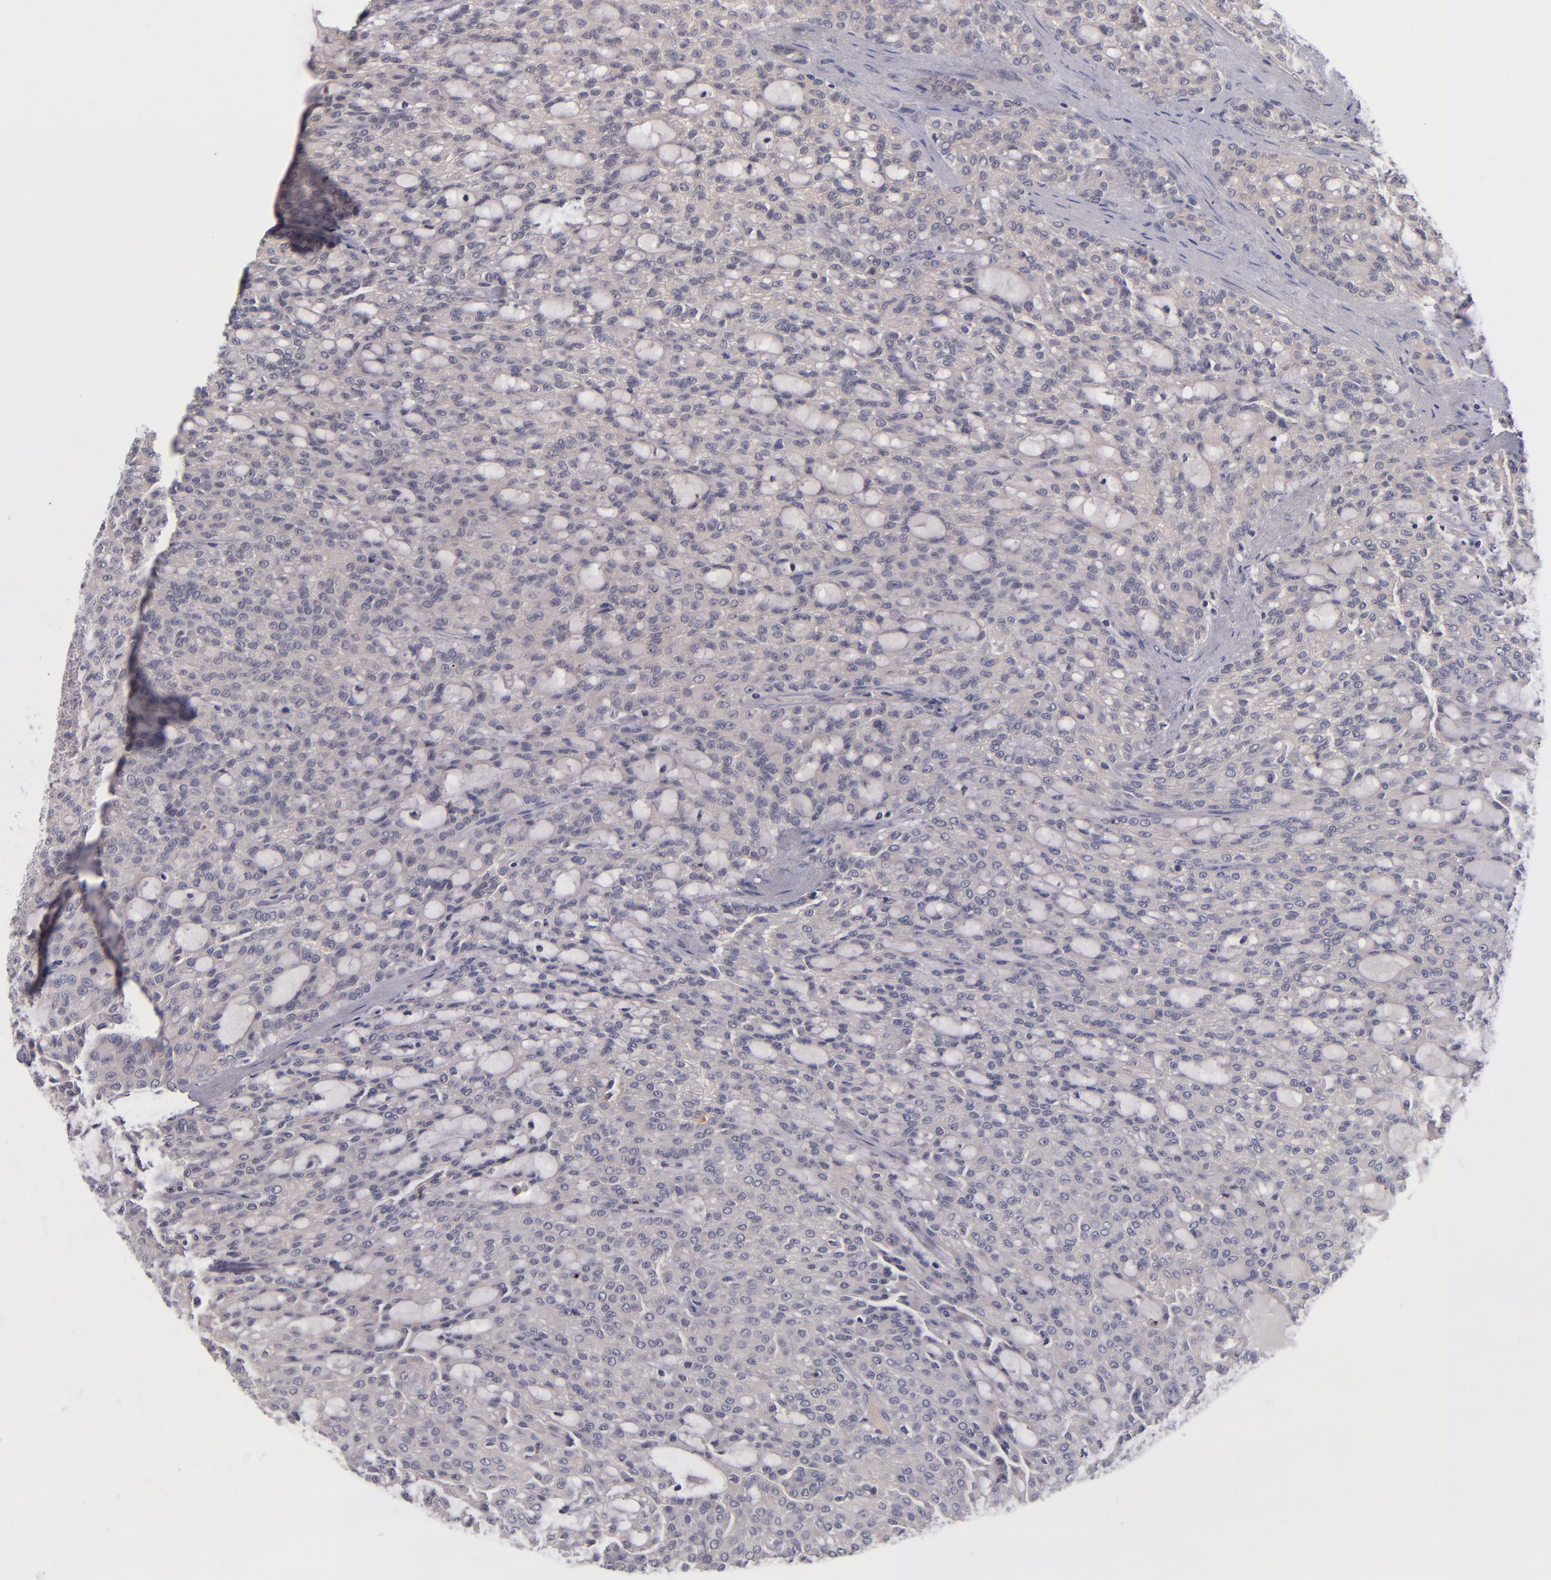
{"staining": {"intensity": "negative", "quantity": "none", "location": "none"}, "tissue": "renal cancer", "cell_type": "Tumor cells", "image_type": "cancer", "snomed": [{"axis": "morphology", "description": "Adenocarcinoma, NOS"}, {"axis": "topography", "description": "Kidney"}], "caption": "The image demonstrates no staining of tumor cells in renal cancer (adenocarcinoma).", "gene": "TSC2", "patient": {"sex": "male", "age": 63}}